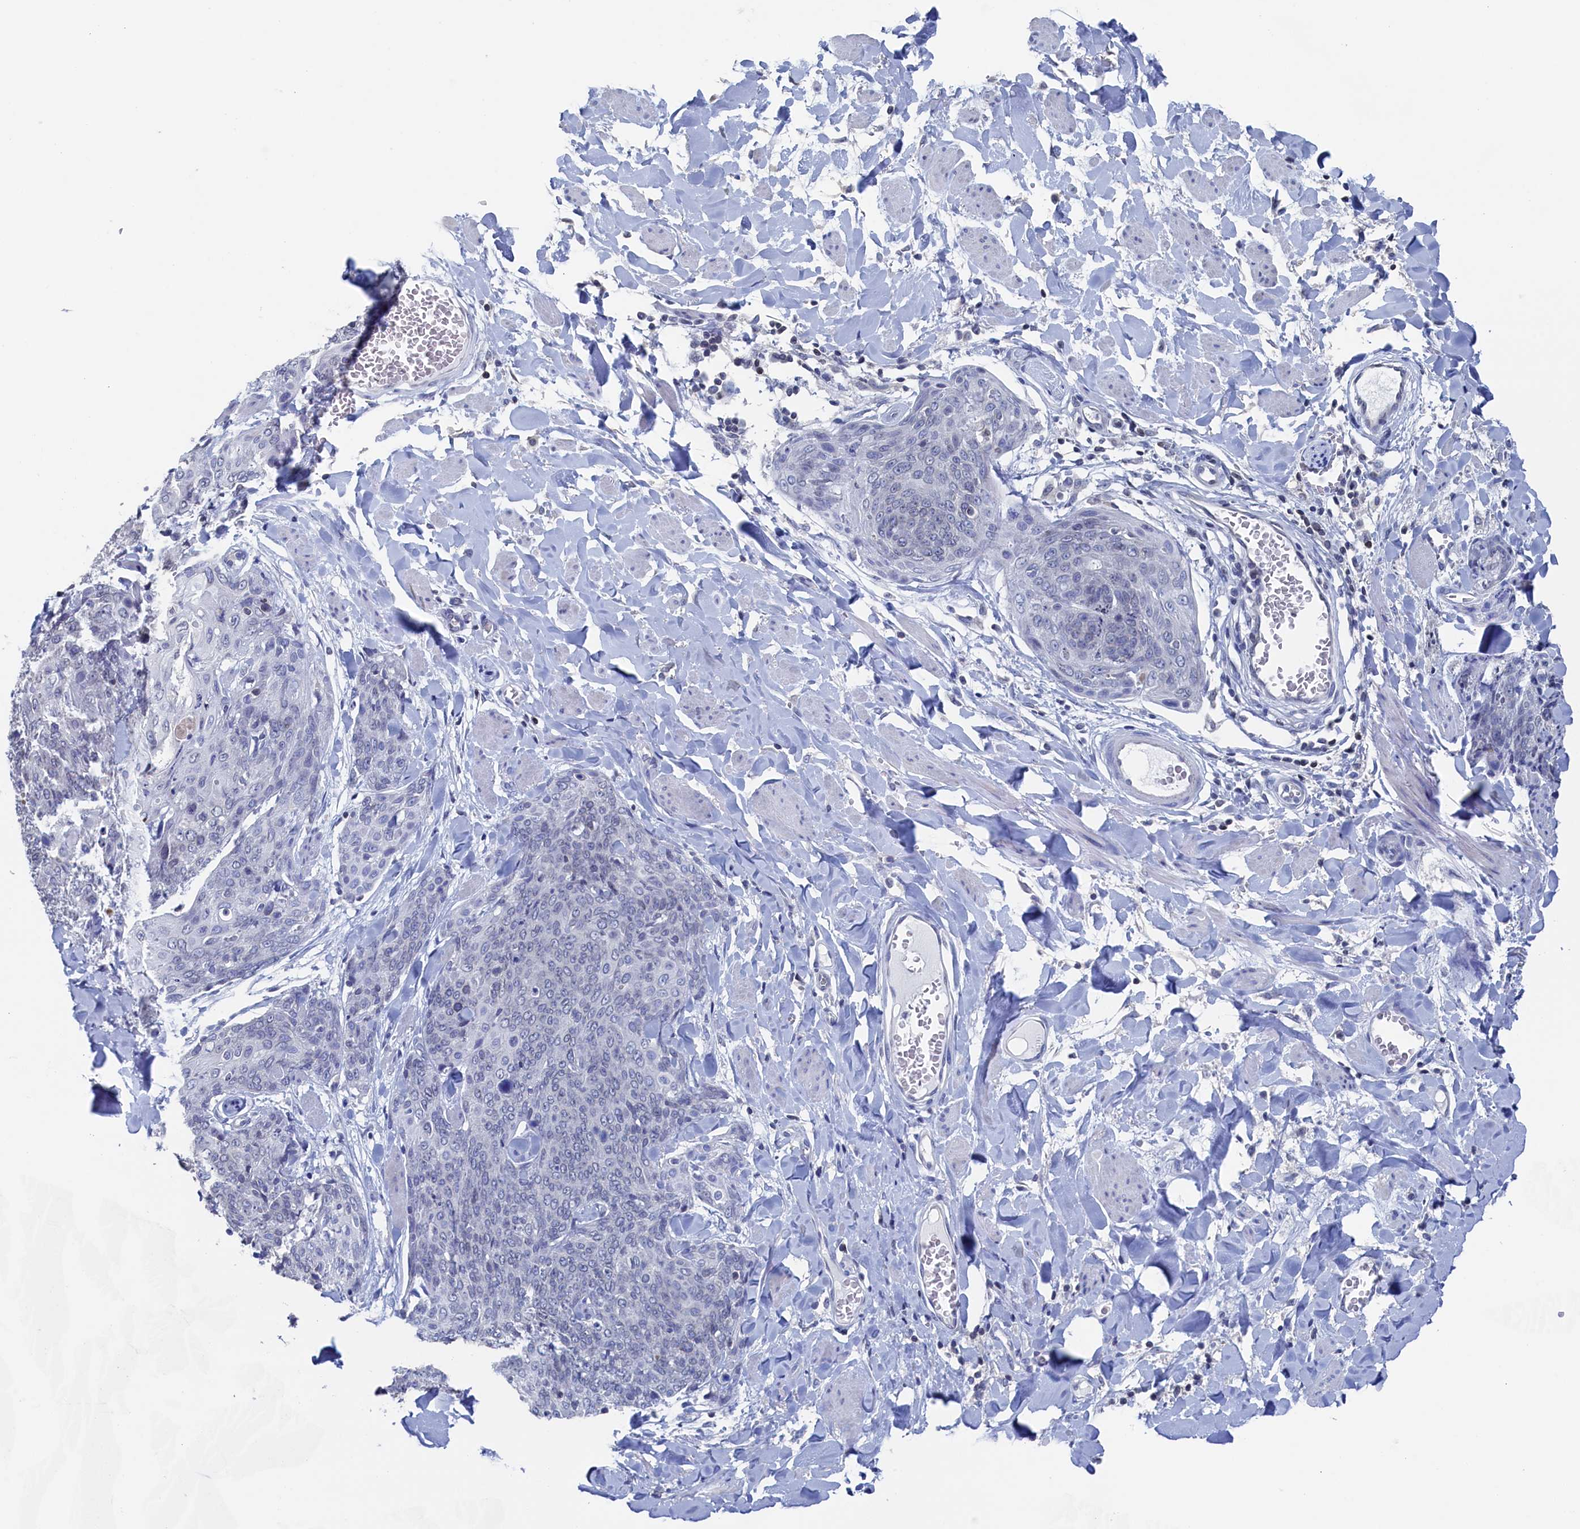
{"staining": {"intensity": "negative", "quantity": "none", "location": "none"}, "tissue": "skin cancer", "cell_type": "Tumor cells", "image_type": "cancer", "snomed": [{"axis": "morphology", "description": "Squamous cell carcinoma, NOS"}, {"axis": "topography", "description": "Skin"}, {"axis": "topography", "description": "Vulva"}], "caption": "This histopathology image is of squamous cell carcinoma (skin) stained with IHC to label a protein in brown with the nuclei are counter-stained blue. There is no positivity in tumor cells.", "gene": "C11orf54", "patient": {"sex": "female", "age": 85}}